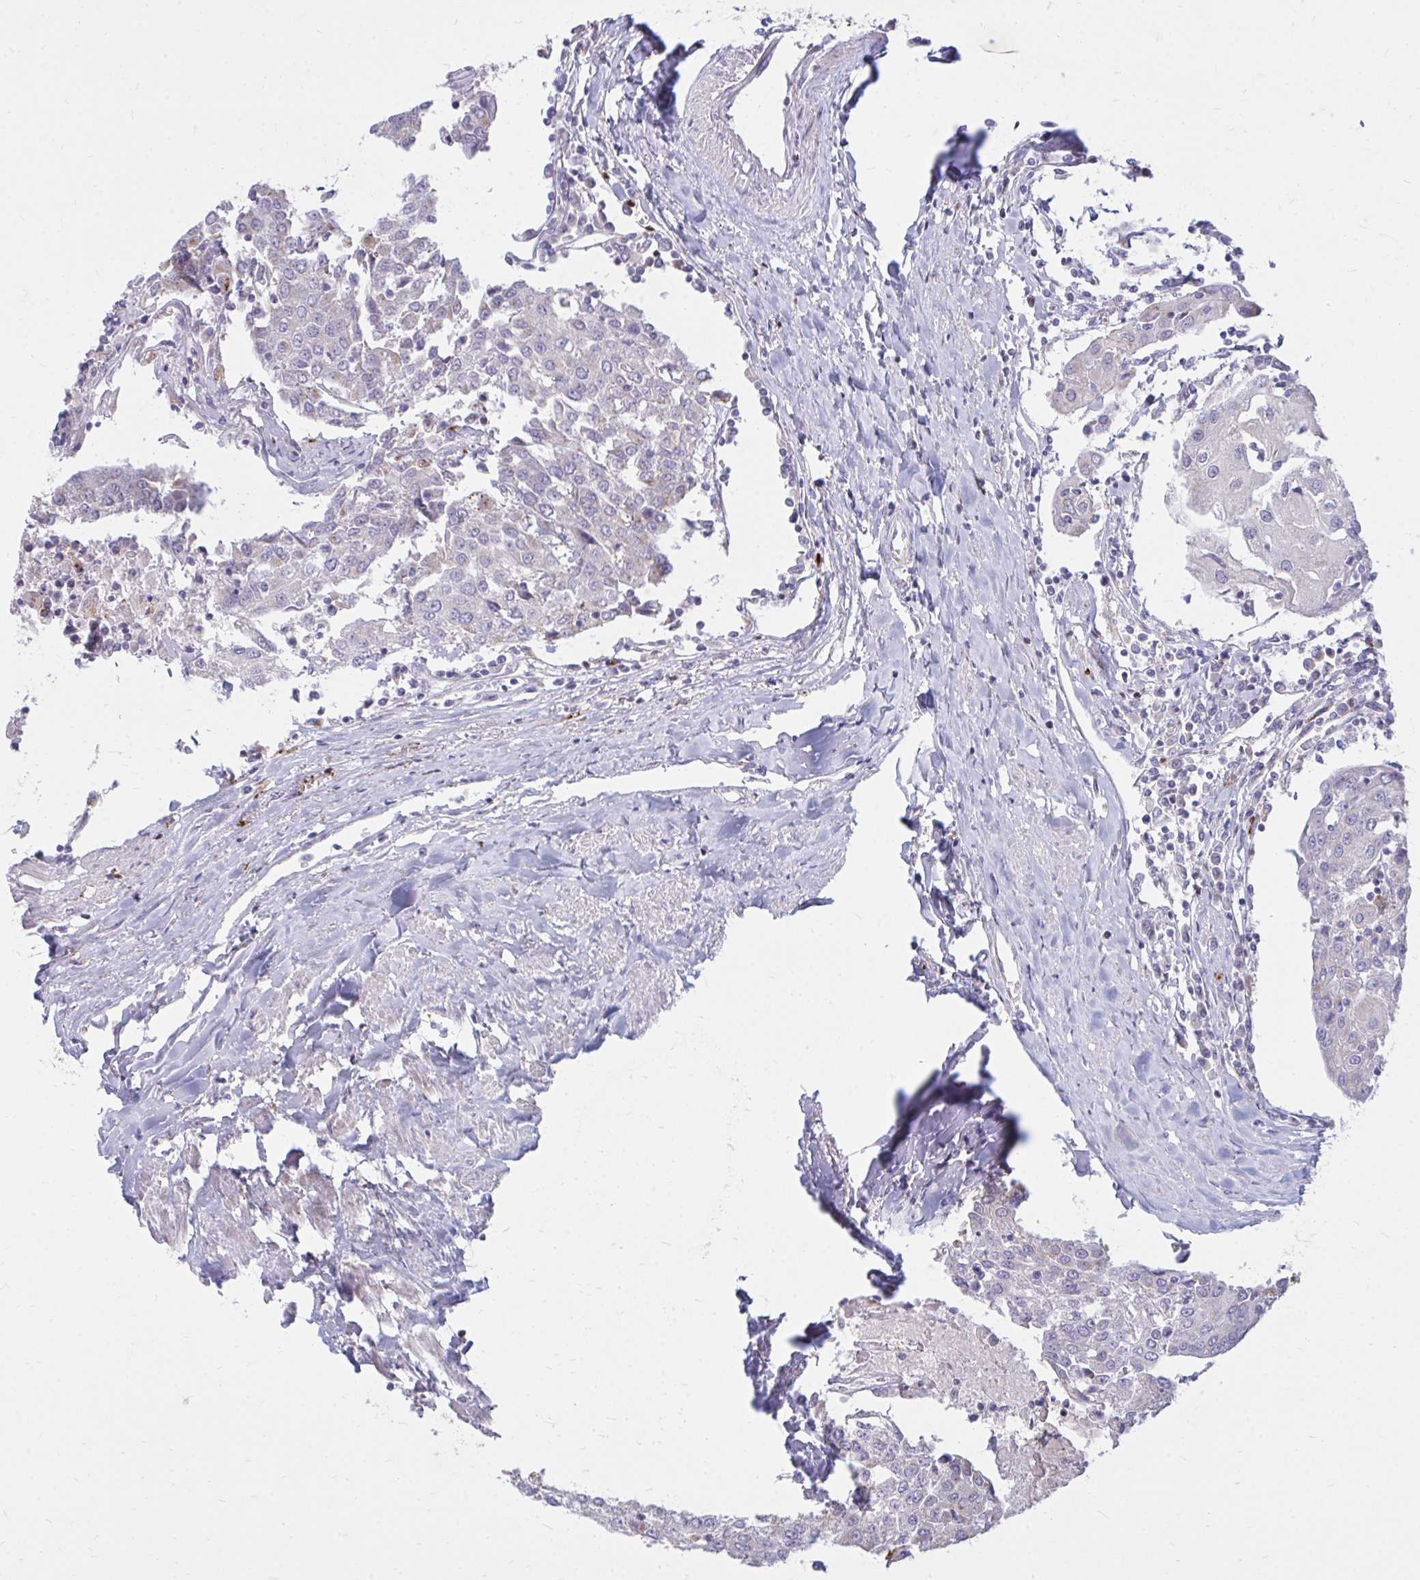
{"staining": {"intensity": "negative", "quantity": "none", "location": "none"}, "tissue": "urothelial cancer", "cell_type": "Tumor cells", "image_type": "cancer", "snomed": [{"axis": "morphology", "description": "Urothelial carcinoma, High grade"}, {"axis": "topography", "description": "Urinary bladder"}], "caption": "Tumor cells show no significant expression in urothelial carcinoma (high-grade).", "gene": "RAB6B", "patient": {"sex": "female", "age": 85}}